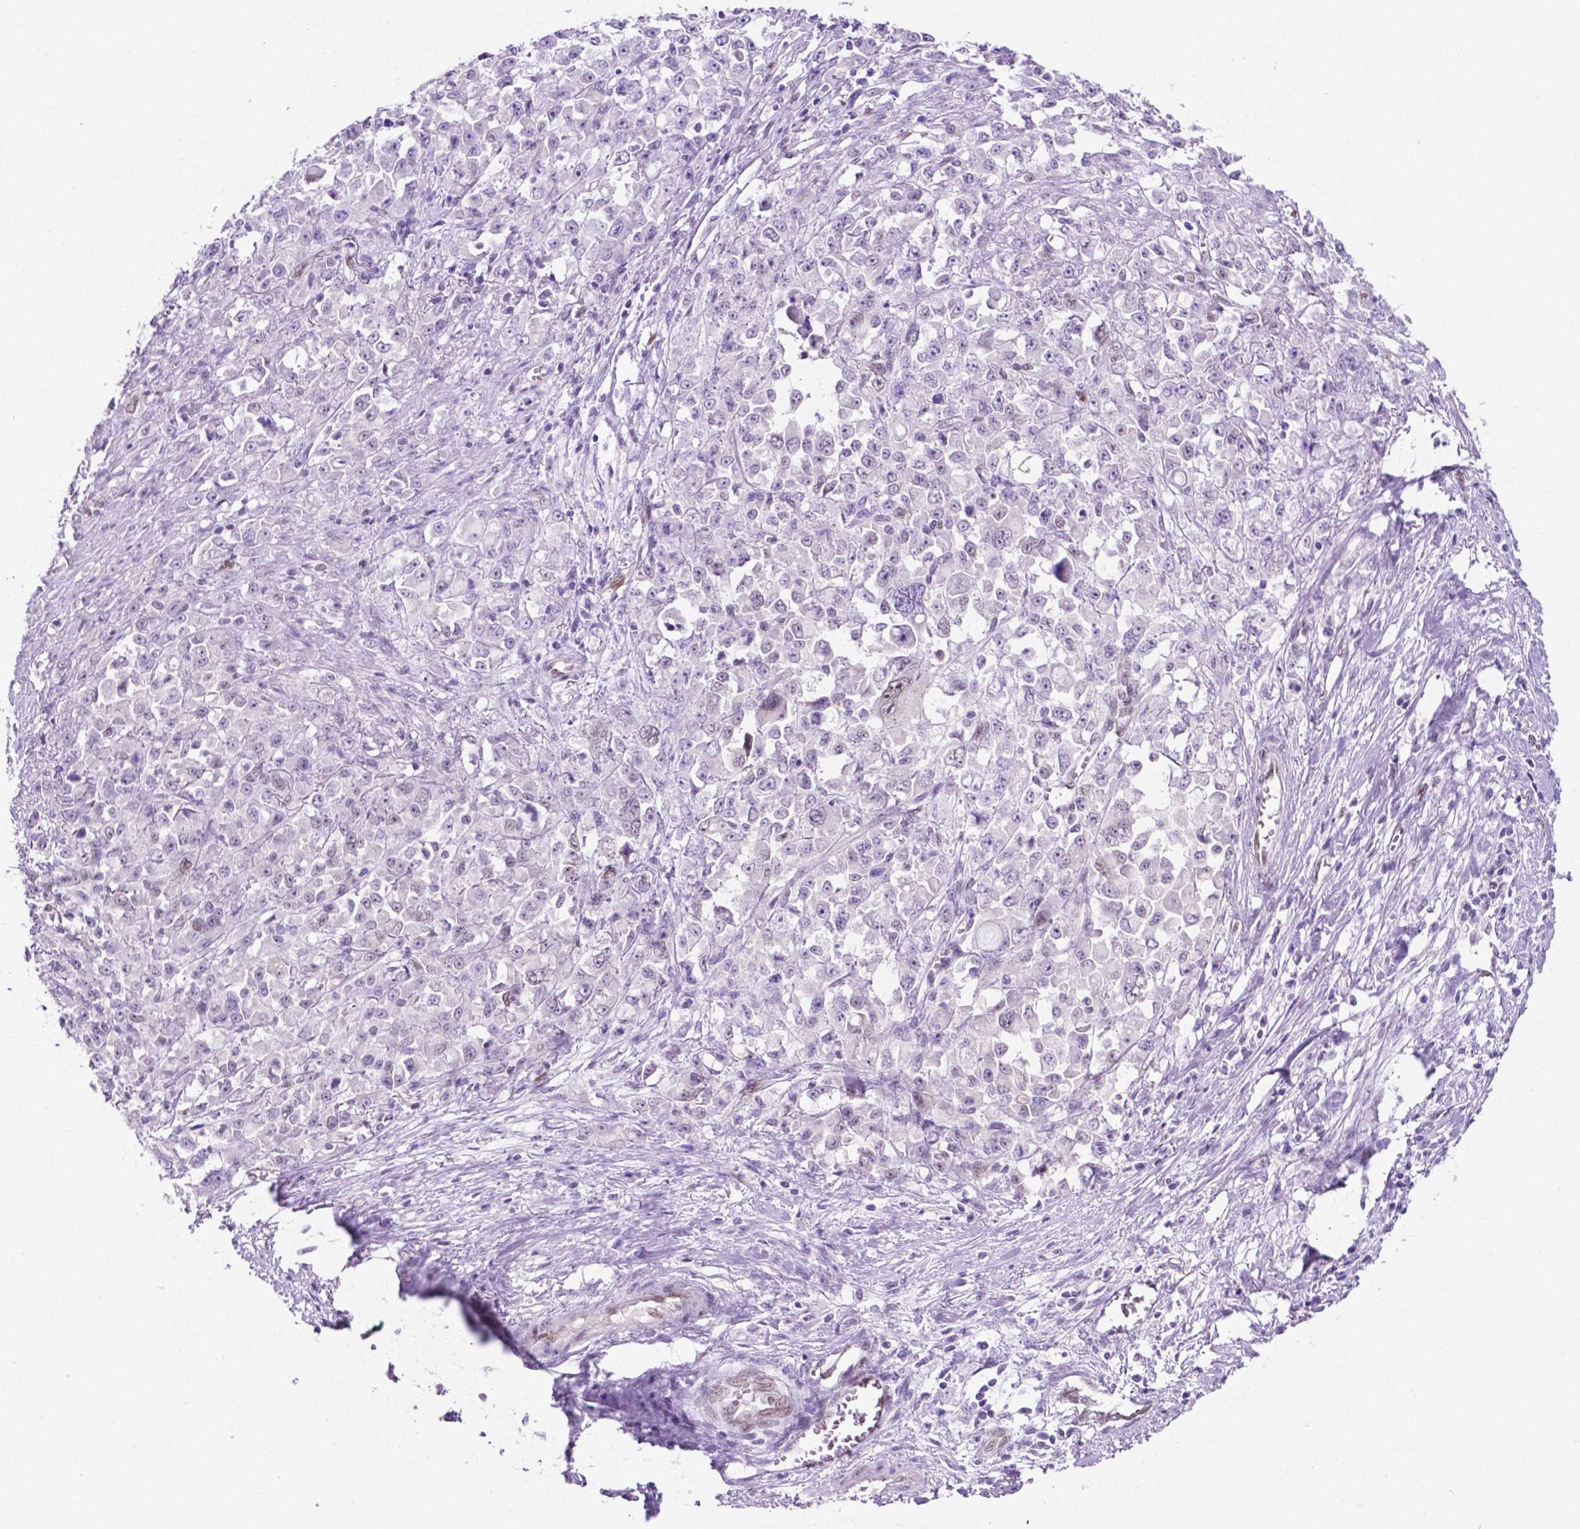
{"staining": {"intensity": "negative", "quantity": "none", "location": "none"}, "tissue": "stomach cancer", "cell_type": "Tumor cells", "image_type": "cancer", "snomed": [{"axis": "morphology", "description": "Adenocarcinoma, NOS"}, {"axis": "topography", "description": "Stomach"}], "caption": "This is a micrograph of IHC staining of stomach cancer (adenocarcinoma), which shows no staining in tumor cells. Nuclei are stained in blue.", "gene": "ERF", "patient": {"sex": "female", "age": 76}}